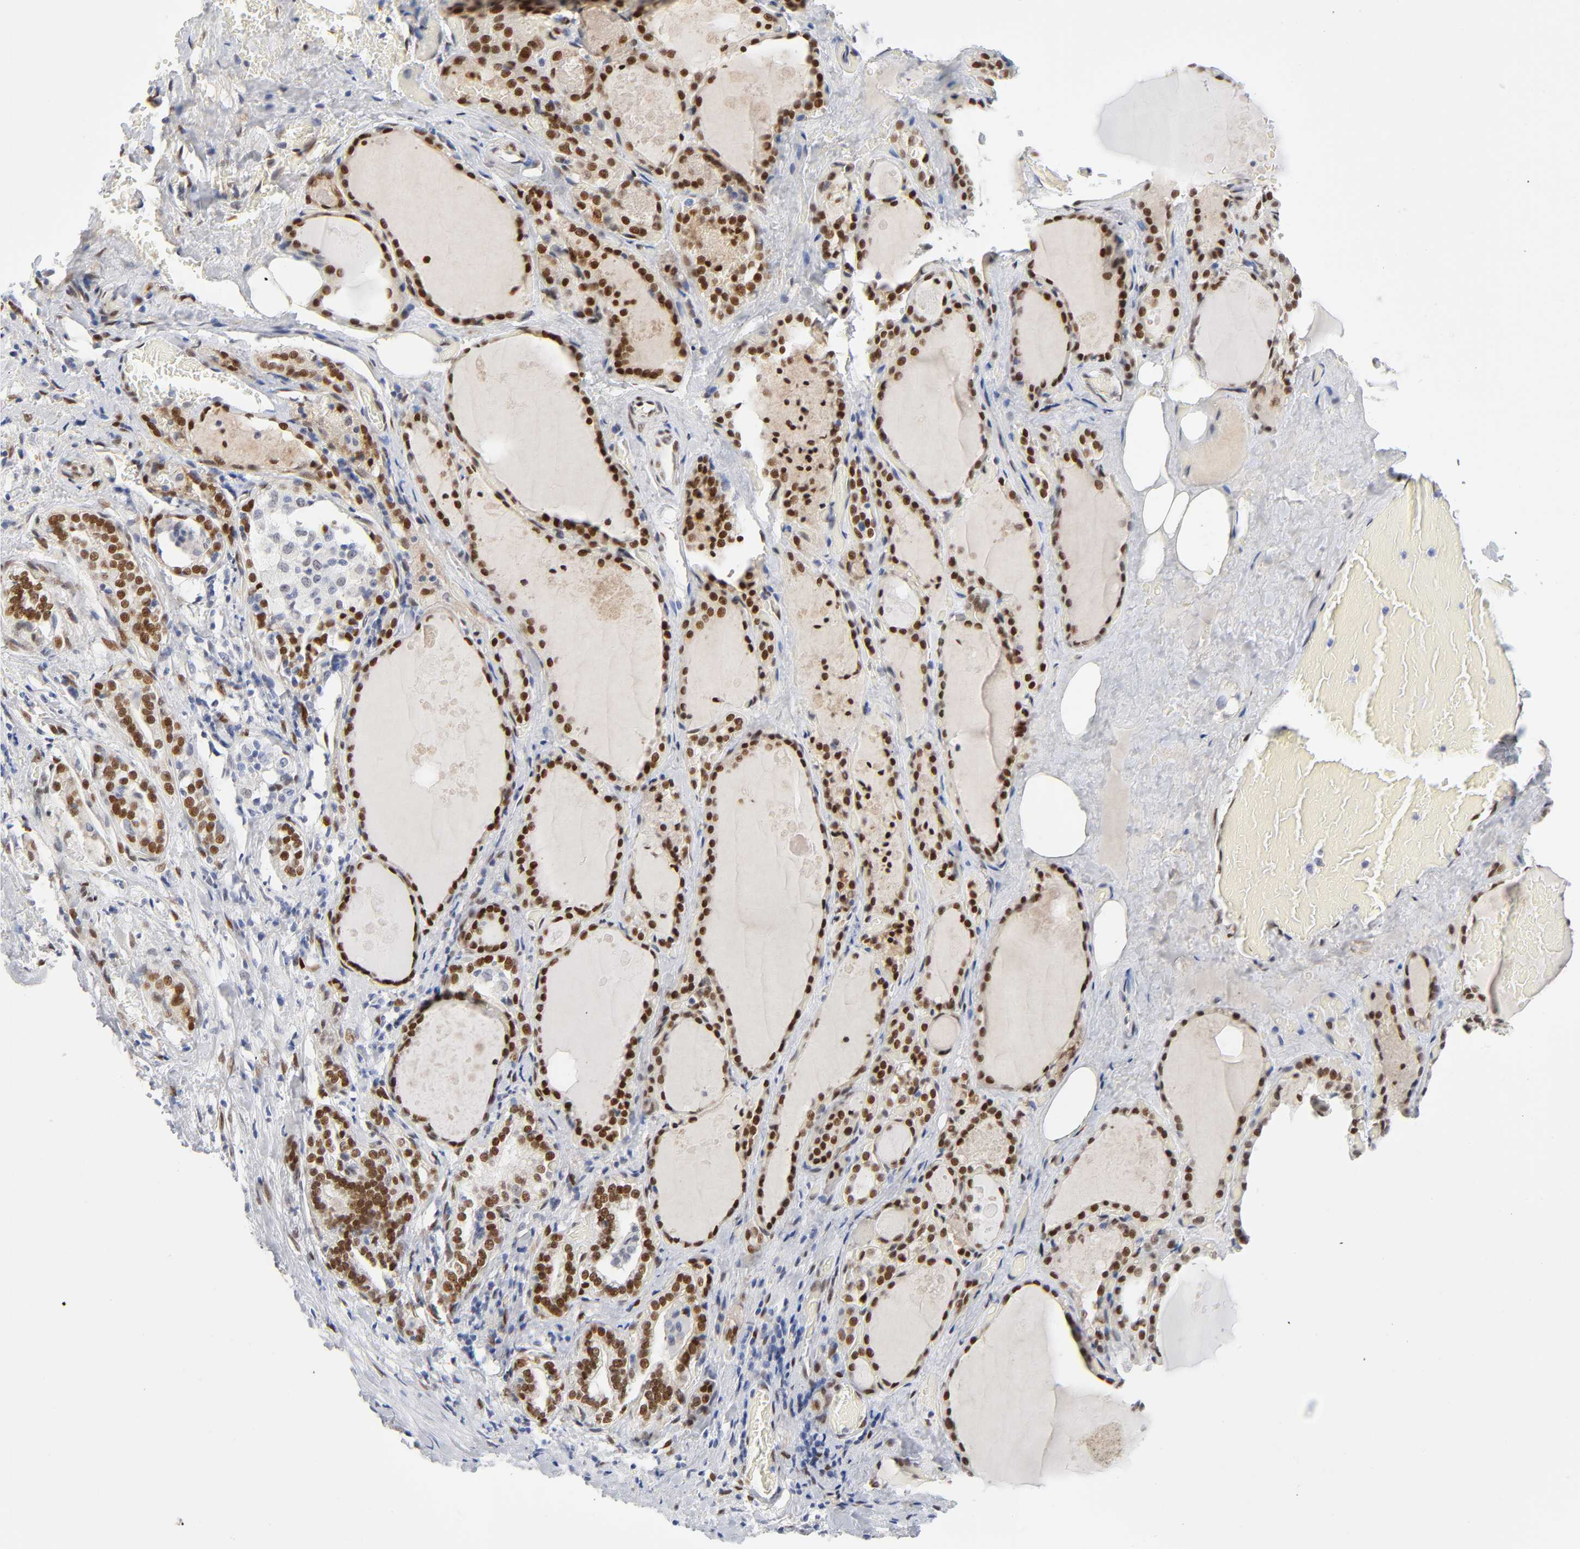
{"staining": {"intensity": "strong", "quantity": ">75%", "location": "nuclear"}, "tissue": "thyroid gland", "cell_type": "Glandular cells", "image_type": "normal", "snomed": [{"axis": "morphology", "description": "Normal tissue, NOS"}, {"axis": "topography", "description": "Thyroid gland"}], "caption": "High-magnification brightfield microscopy of unremarkable thyroid gland stained with DAB (3,3'-diaminobenzidine) (brown) and counterstained with hematoxylin (blue). glandular cells exhibit strong nuclear staining is present in approximately>75% of cells. Immunohistochemistry stains the protein in brown and the nuclei are stained blue.", "gene": "NFIC", "patient": {"sex": "male", "age": 61}}